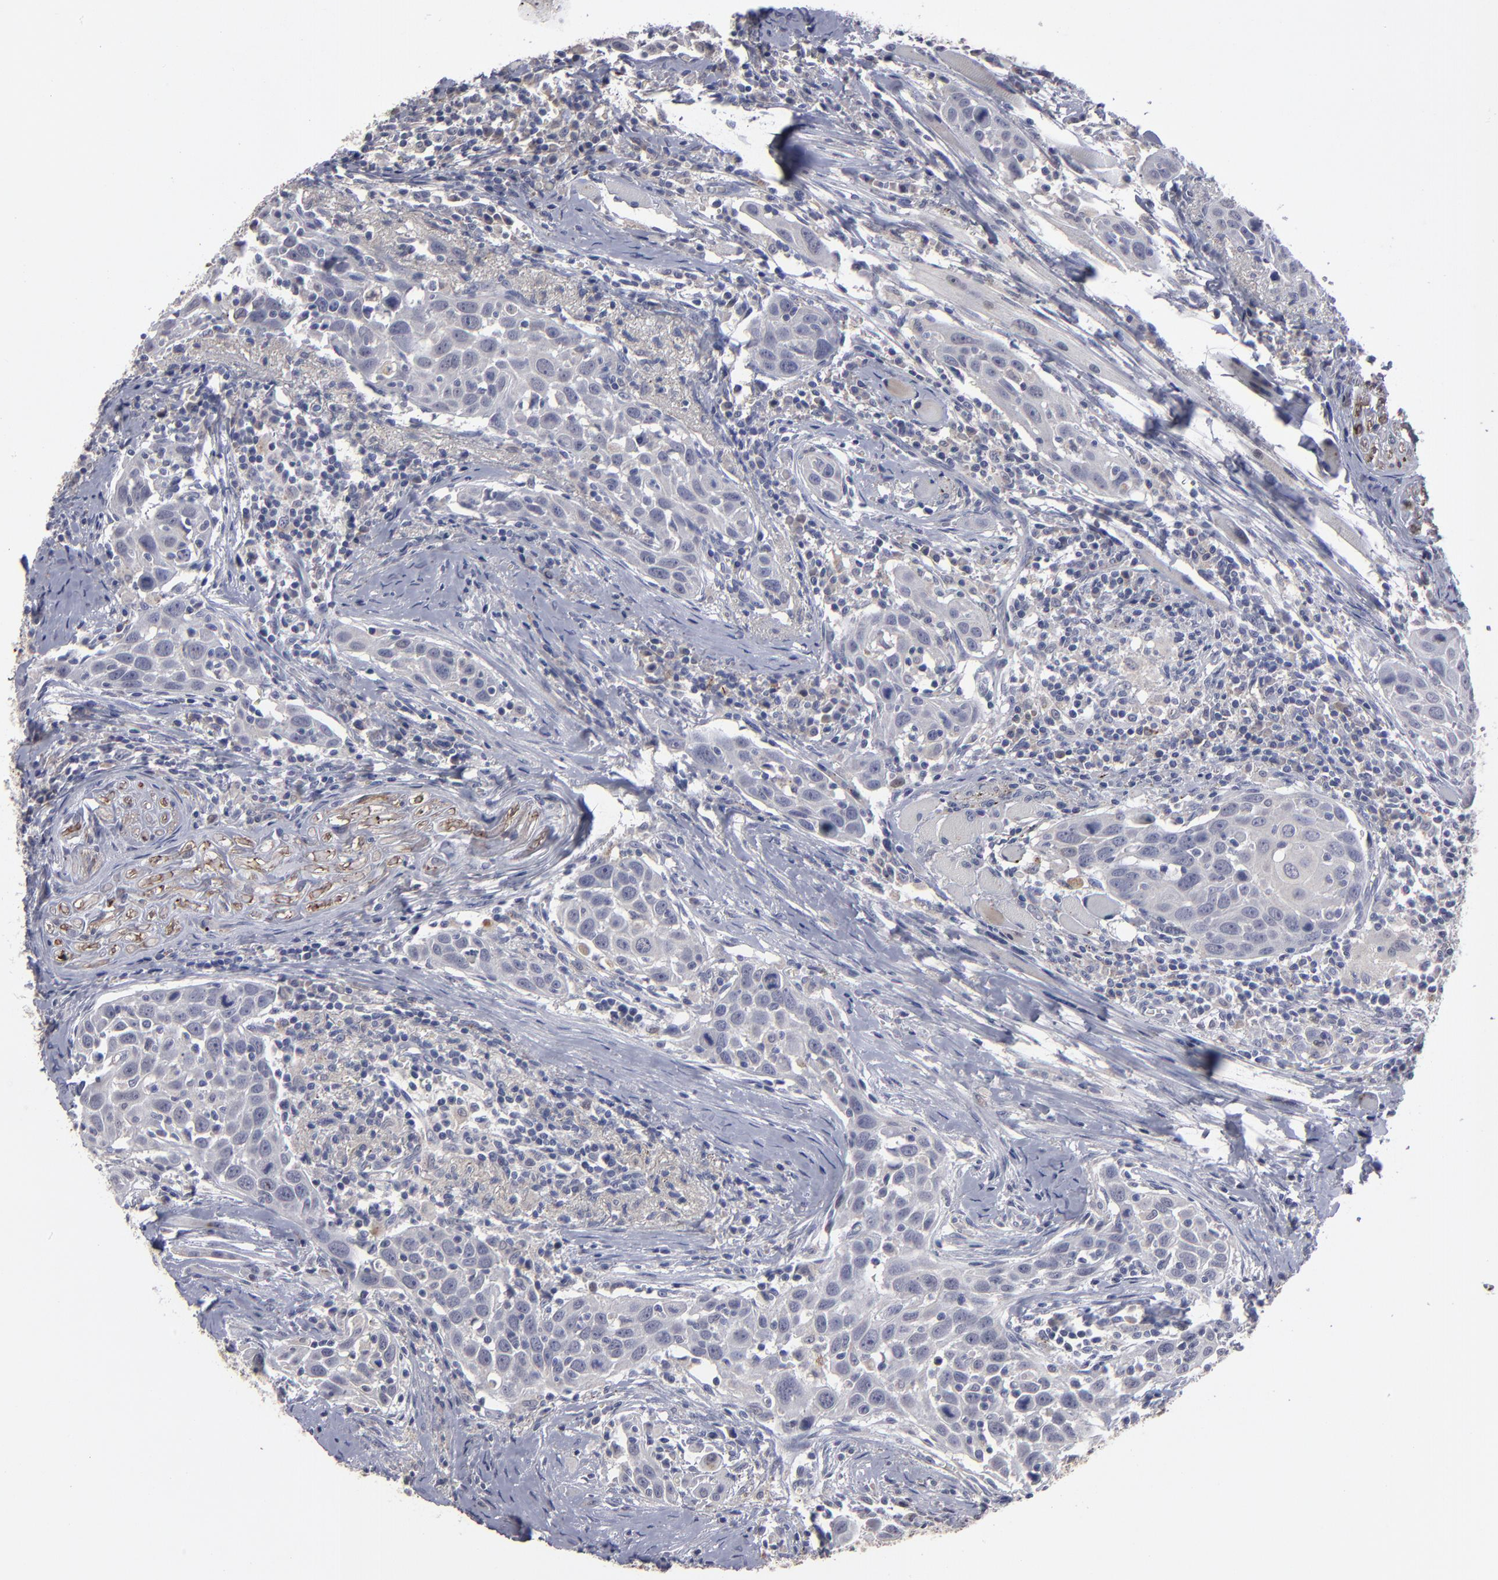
{"staining": {"intensity": "negative", "quantity": "none", "location": "none"}, "tissue": "head and neck cancer", "cell_type": "Tumor cells", "image_type": "cancer", "snomed": [{"axis": "morphology", "description": "Squamous cell carcinoma, NOS"}, {"axis": "topography", "description": "Oral tissue"}, {"axis": "topography", "description": "Head-Neck"}], "caption": "A histopathology image of human head and neck squamous cell carcinoma is negative for staining in tumor cells.", "gene": "GPM6B", "patient": {"sex": "female", "age": 50}}